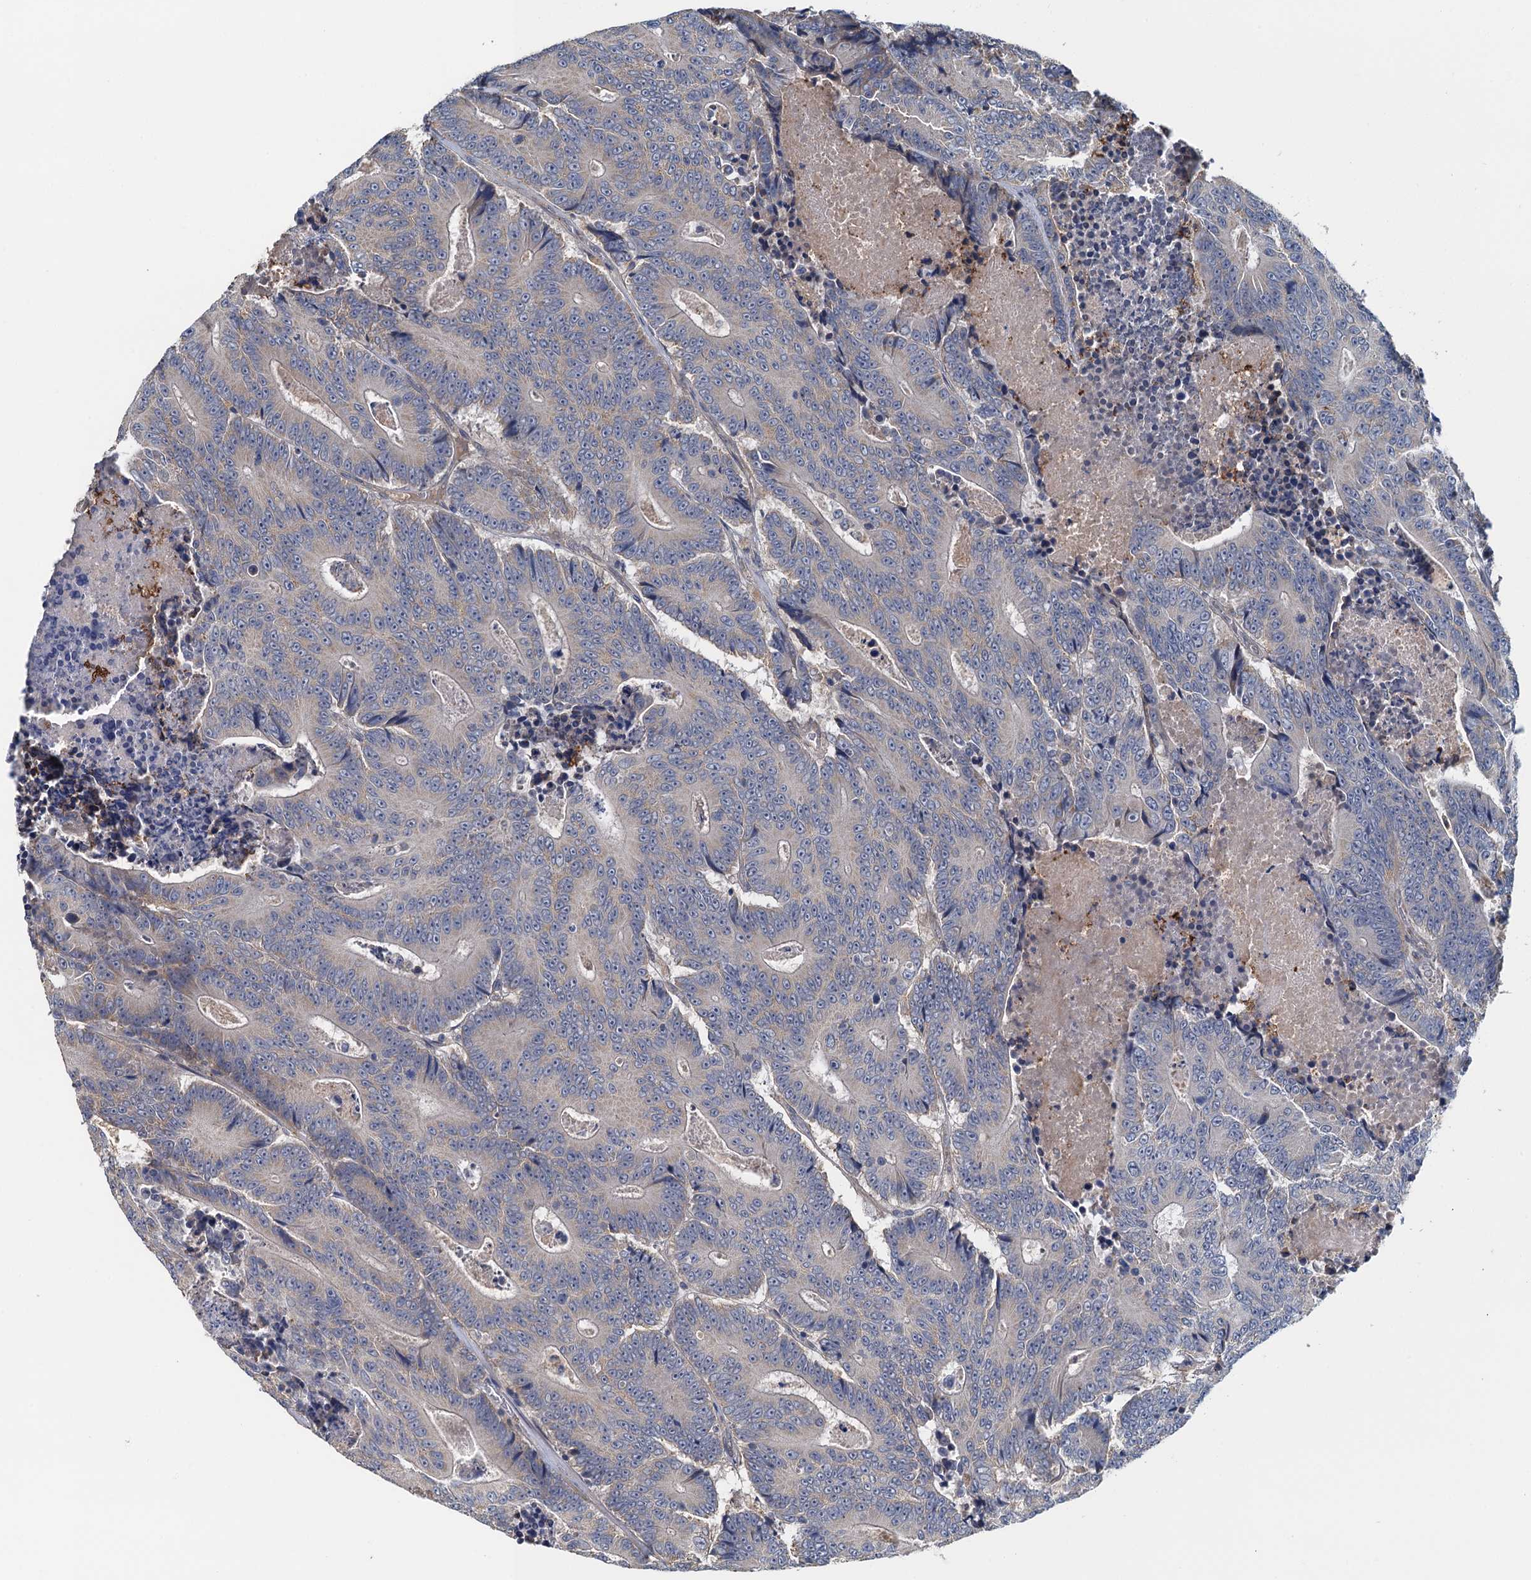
{"staining": {"intensity": "negative", "quantity": "none", "location": "none"}, "tissue": "colorectal cancer", "cell_type": "Tumor cells", "image_type": "cancer", "snomed": [{"axis": "morphology", "description": "Adenocarcinoma, NOS"}, {"axis": "topography", "description": "Colon"}], "caption": "Tumor cells show no significant protein staining in colorectal adenocarcinoma.", "gene": "ZNF606", "patient": {"sex": "male", "age": 83}}